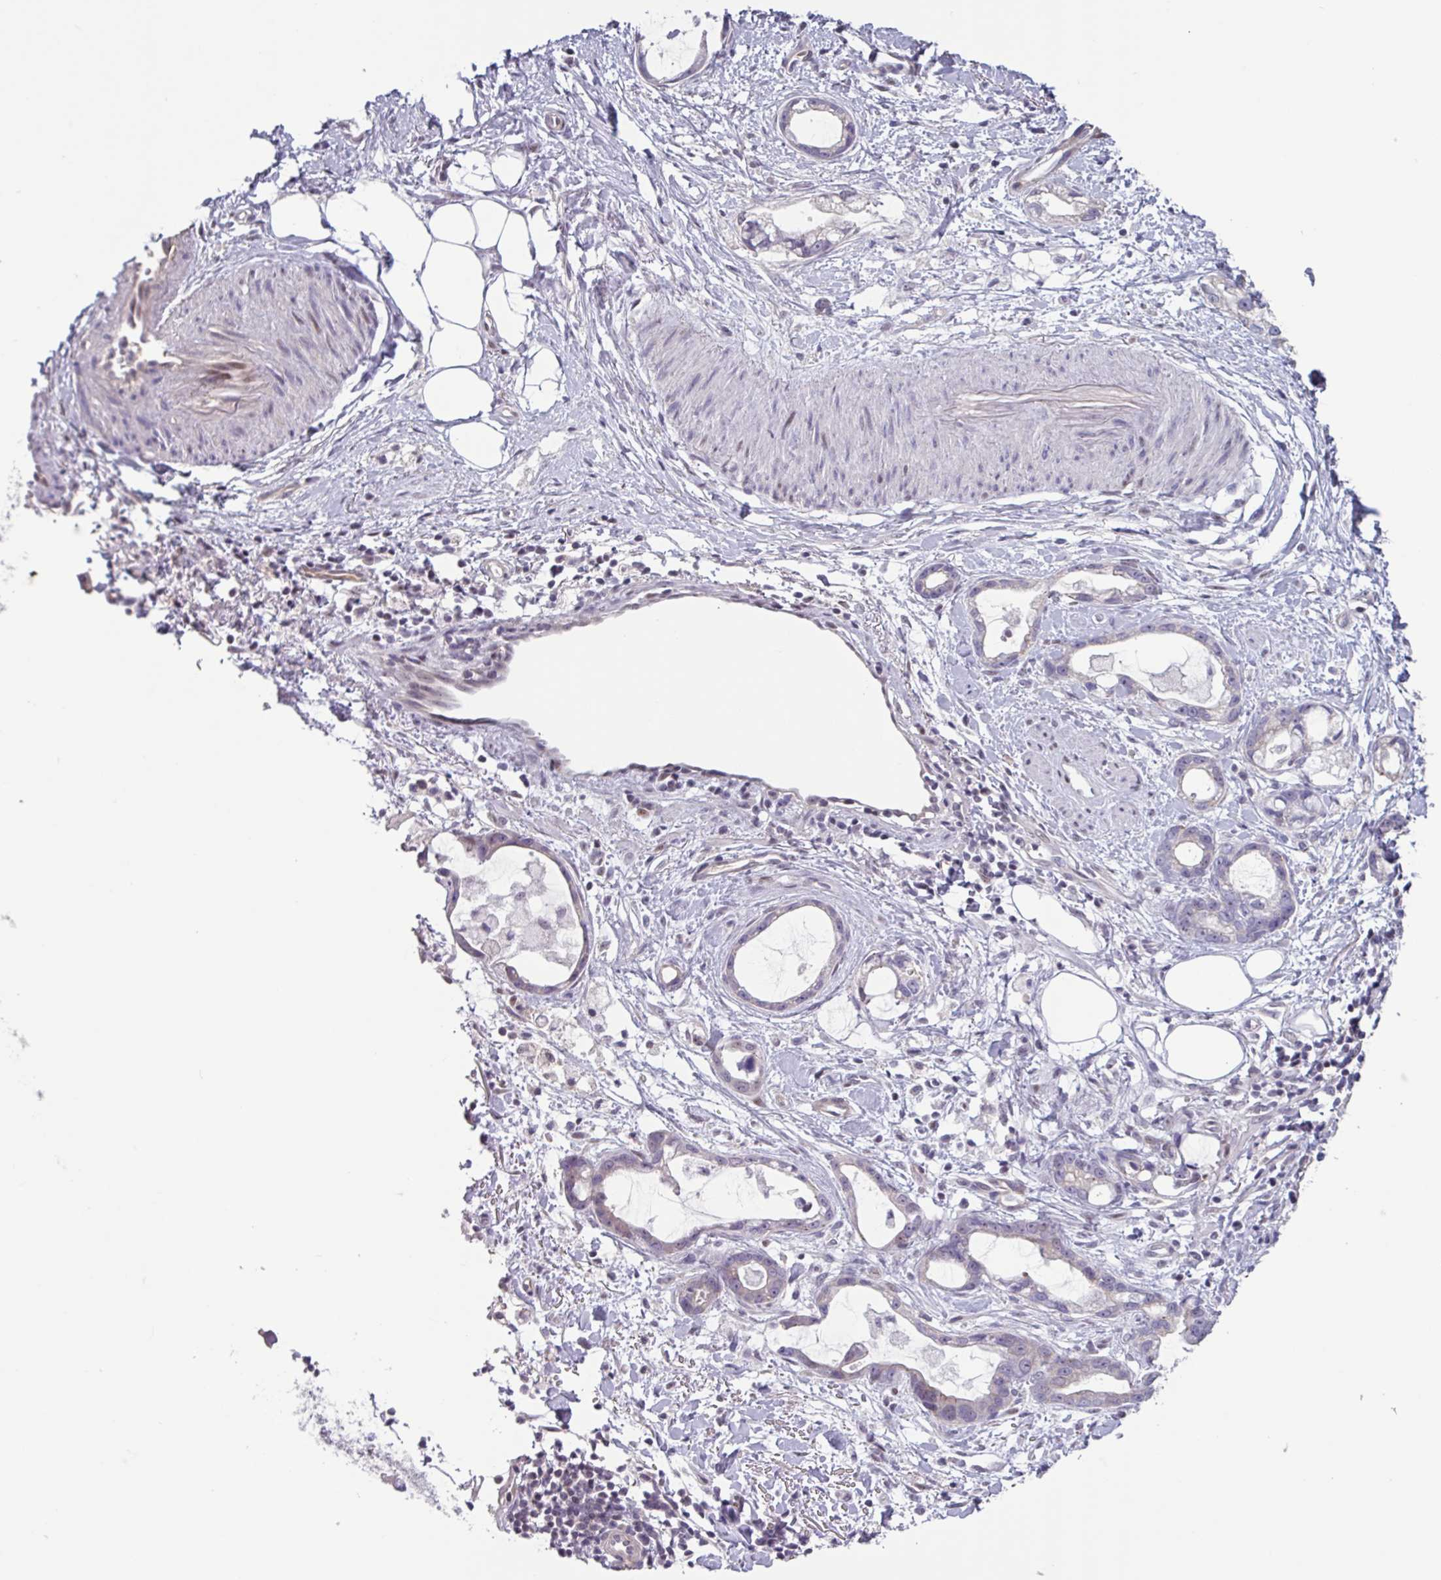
{"staining": {"intensity": "negative", "quantity": "none", "location": "none"}, "tissue": "stomach cancer", "cell_type": "Tumor cells", "image_type": "cancer", "snomed": [{"axis": "morphology", "description": "Adenocarcinoma, NOS"}, {"axis": "topography", "description": "Stomach"}], "caption": "Immunohistochemistry photomicrograph of neoplastic tissue: adenocarcinoma (stomach) stained with DAB (3,3'-diaminobenzidine) displays no significant protein positivity in tumor cells.", "gene": "ZNF575", "patient": {"sex": "male", "age": 55}}